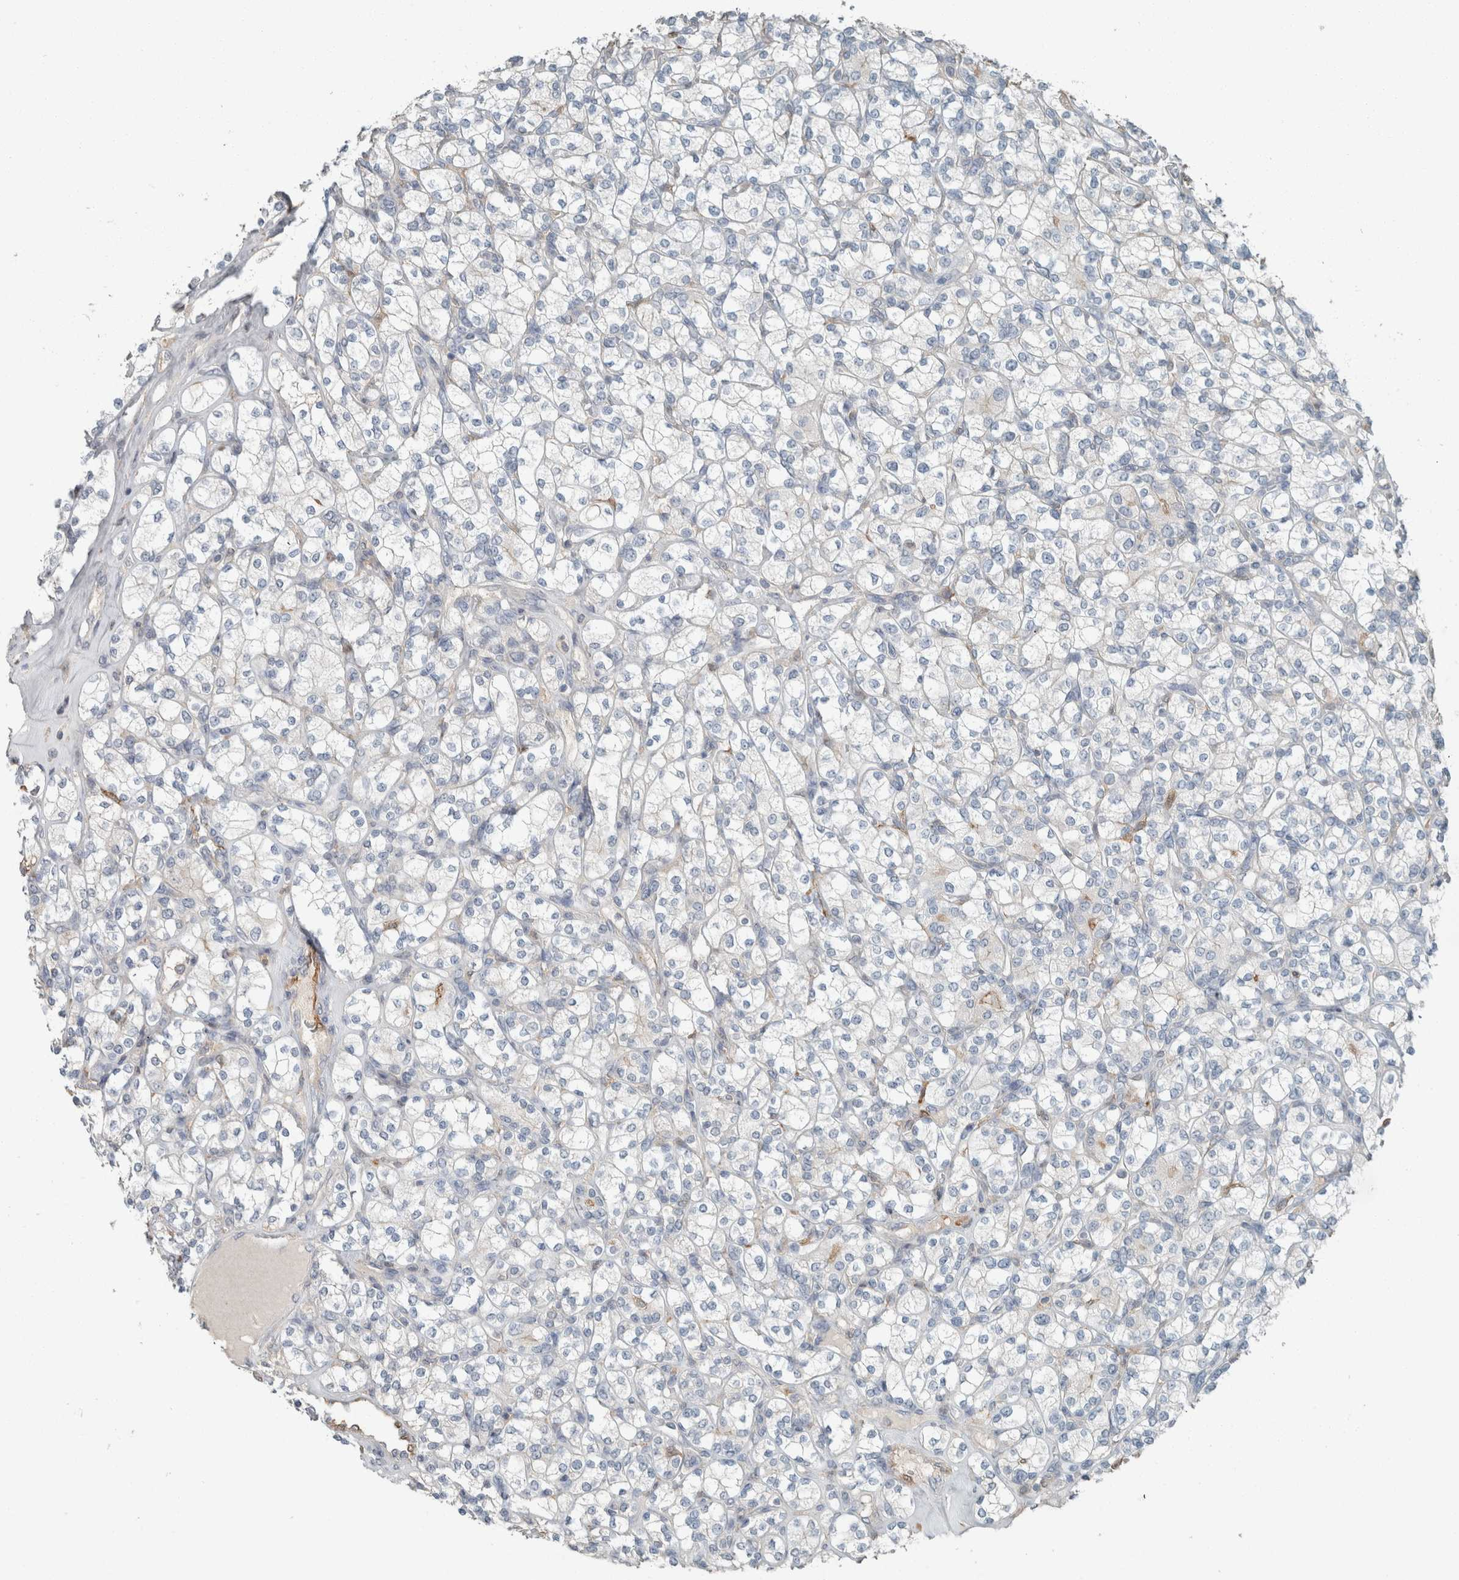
{"staining": {"intensity": "negative", "quantity": "none", "location": "none"}, "tissue": "renal cancer", "cell_type": "Tumor cells", "image_type": "cancer", "snomed": [{"axis": "morphology", "description": "Adenocarcinoma, NOS"}, {"axis": "topography", "description": "Kidney"}], "caption": "Micrograph shows no protein staining in tumor cells of renal cancer (adenocarcinoma) tissue.", "gene": "SCIN", "patient": {"sex": "male", "age": 77}}